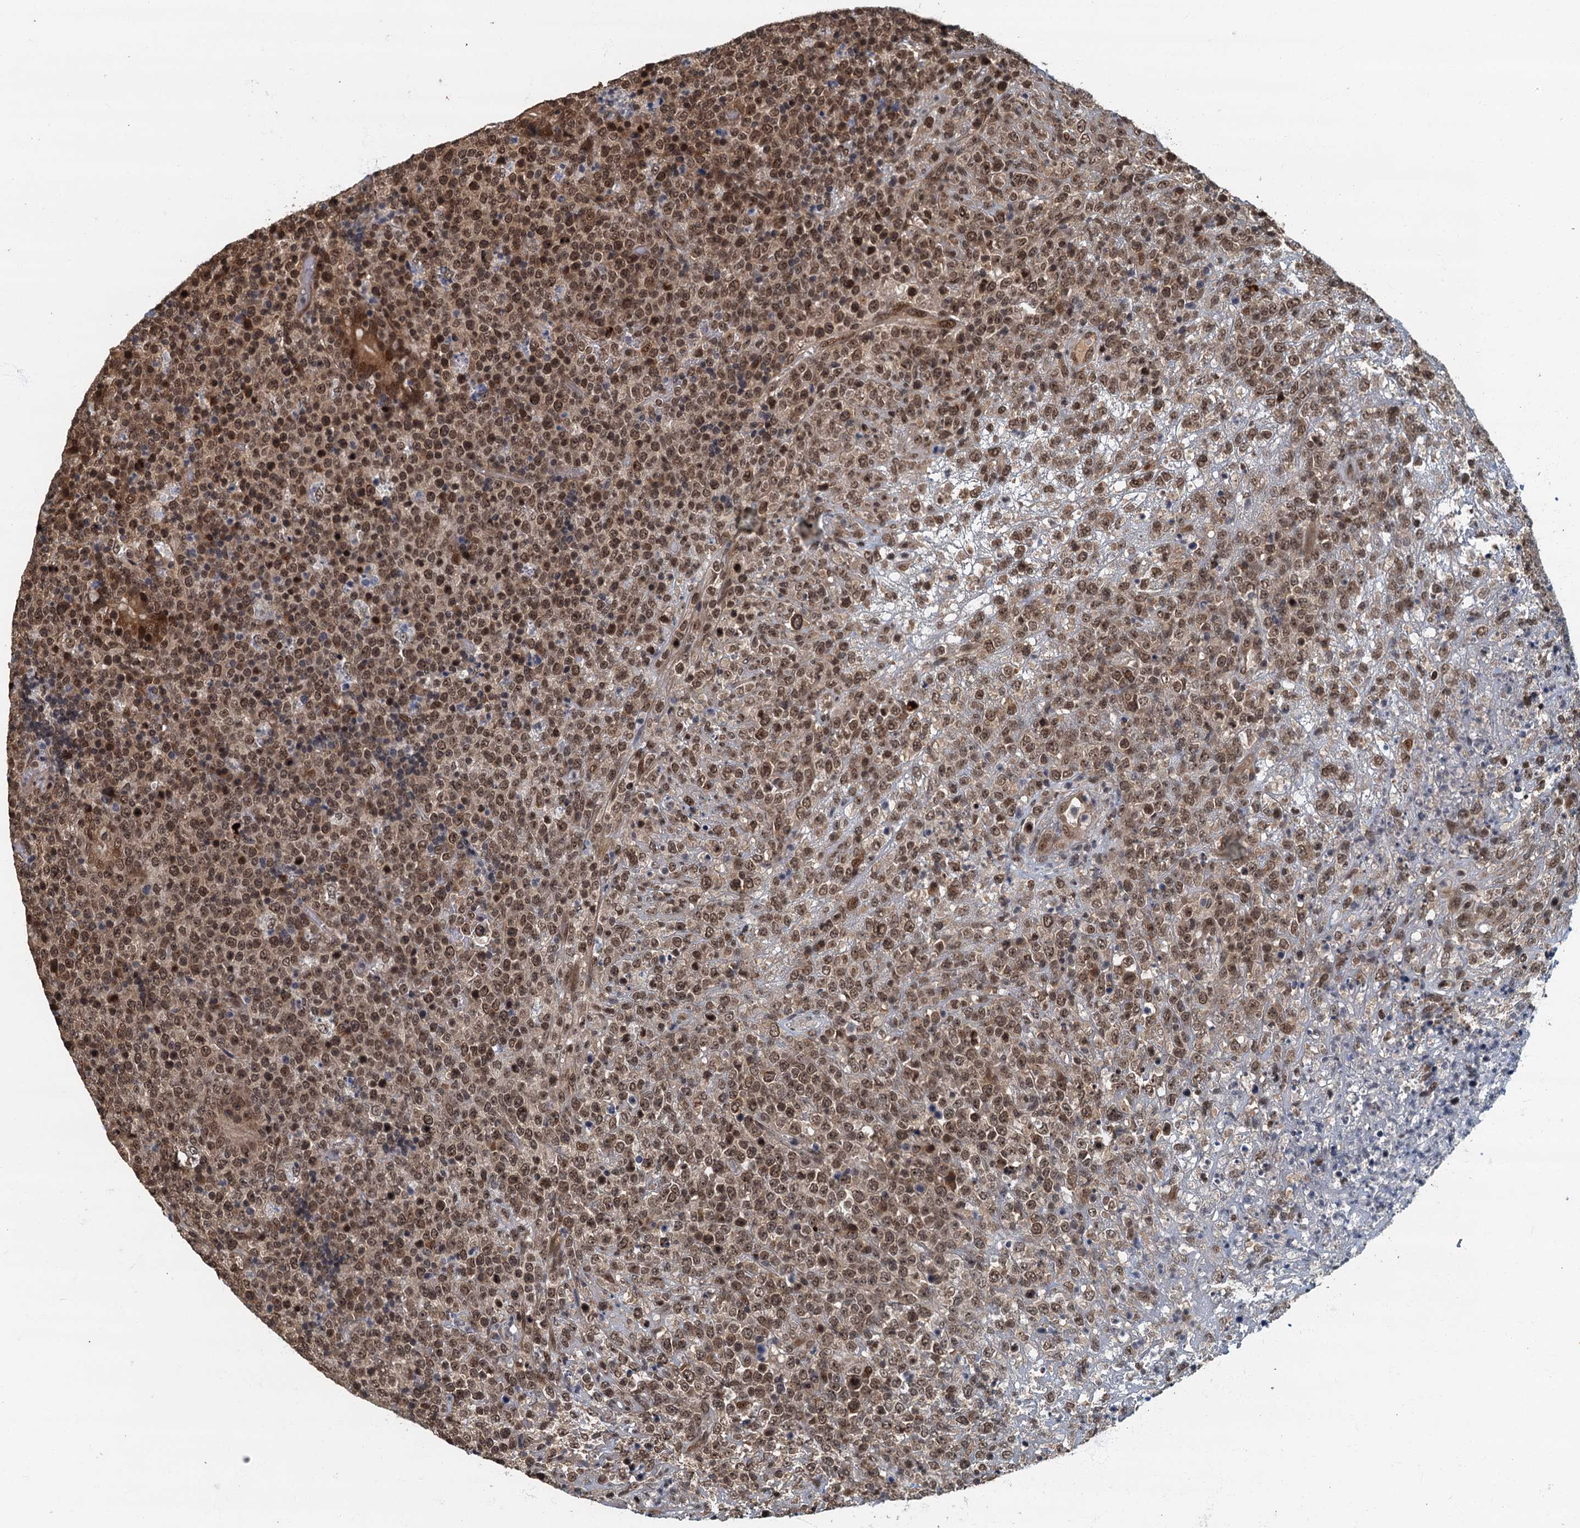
{"staining": {"intensity": "moderate", "quantity": ">75%", "location": "nuclear"}, "tissue": "lymphoma", "cell_type": "Tumor cells", "image_type": "cancer", "snomed": [{"axis": "morphology", "description": "Malignant lymphoma, non-Hodgkin's type, High grade"}, {"axis": "topography", "description": "Colon"}], "caption": "Human high-grade malignant lymphoma, non-Hodgkin's type stained with a brown dye exhibits moderate nuclear positive expression in about >75% of tumor cells.", "gene": "CKAP2L", "patient": {"sex": "female", "age": 53}}